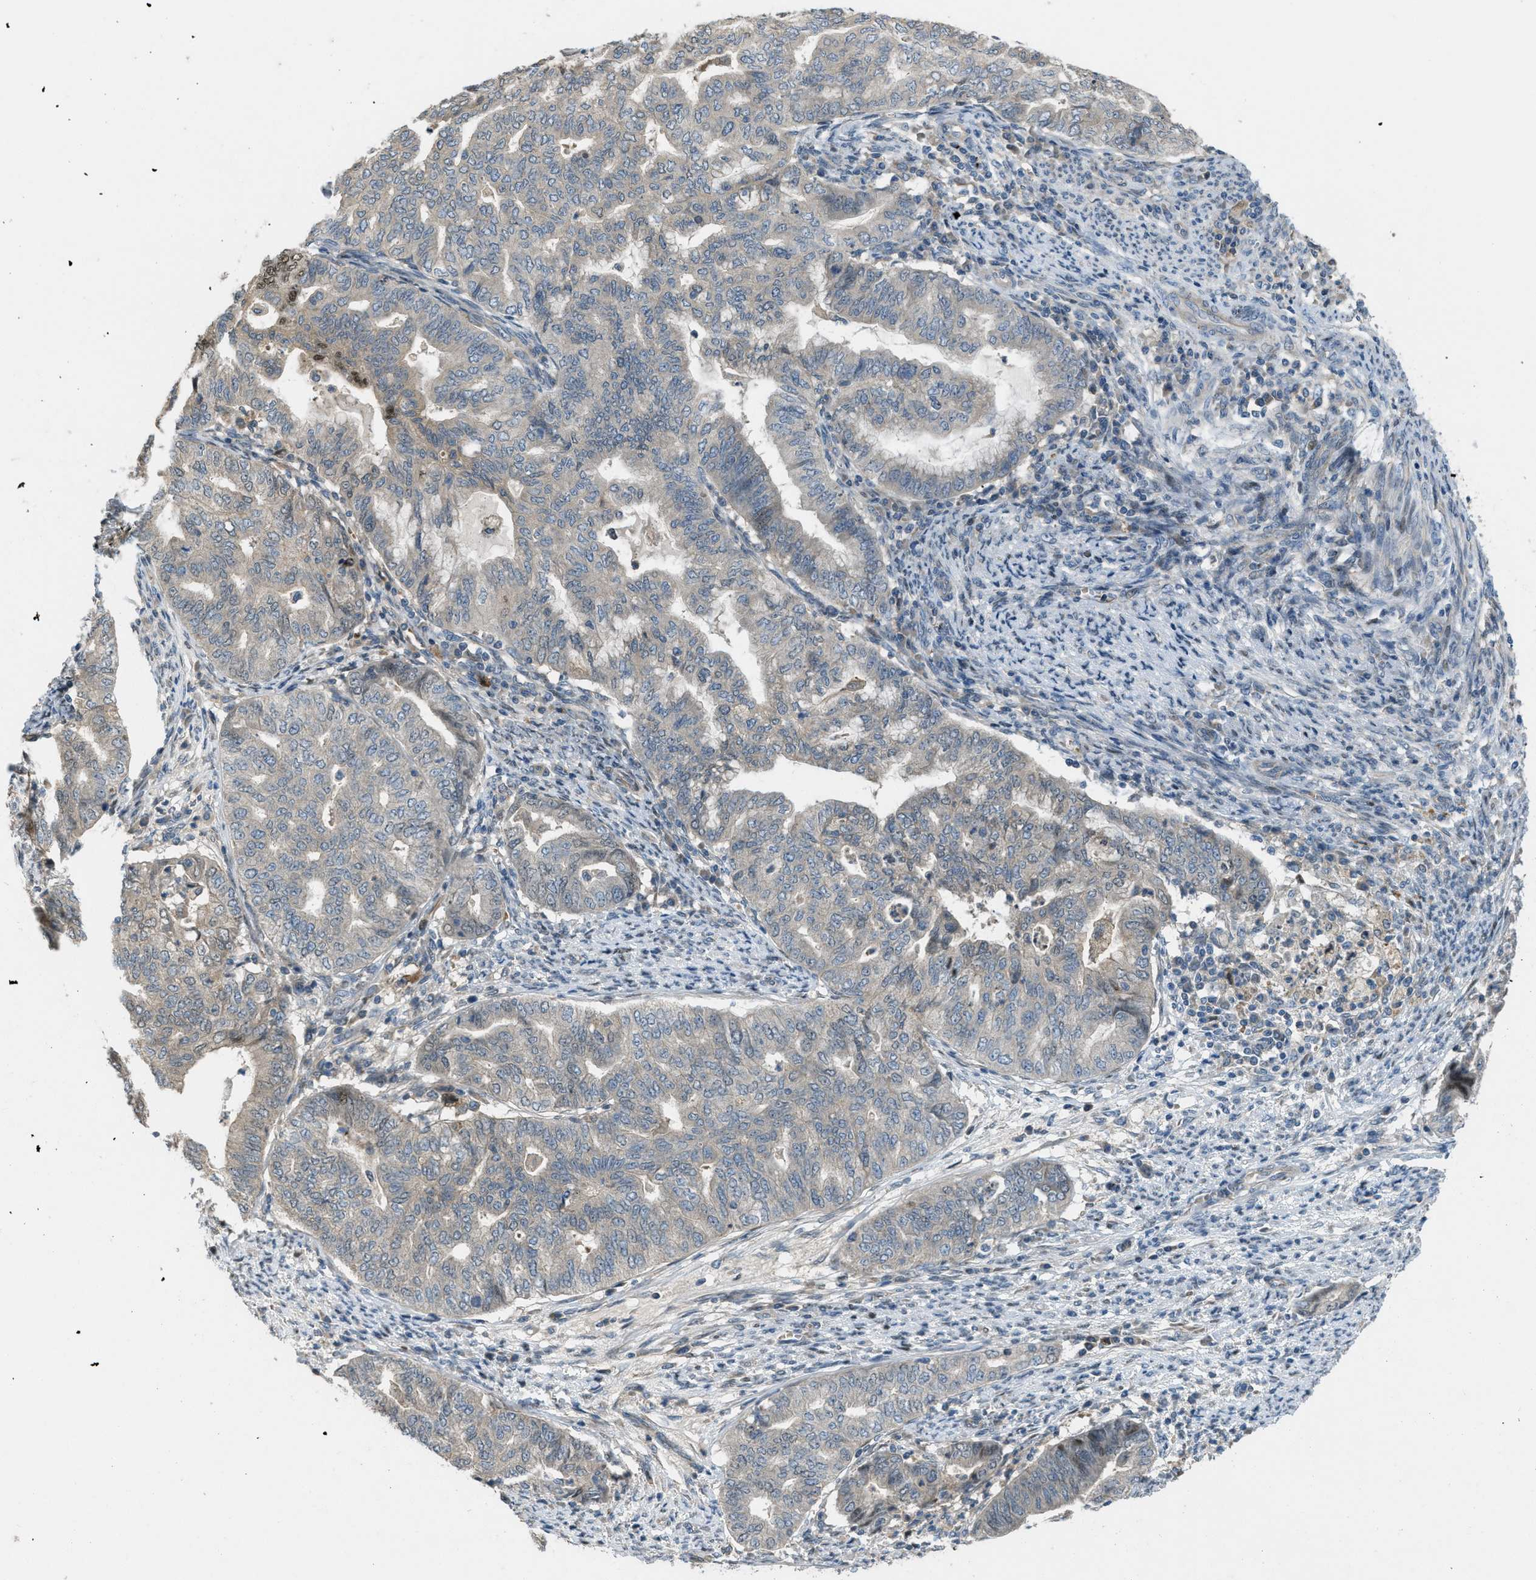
{"staining": {"intensity": "weak", "quantity": "<25%", "location": "cytoplasmic/membranous"}, "tissue": "endometrial cancer", "cell_type": "Tumor cells", "image_type": "cancer", "snomed": [{"axis": "morphology", "description": "Adenocarcinoma, NOS"}, {"axis": "topography", "description": "Endometrium"}], "caption": "A high-resolution photomicrograph shows IHC staining of adenocarcinoma (endometrial), which displays no significant positivity in tumor cells.", "gene": "ADCY6", "patient": {"sex": "female", "age": 79}}